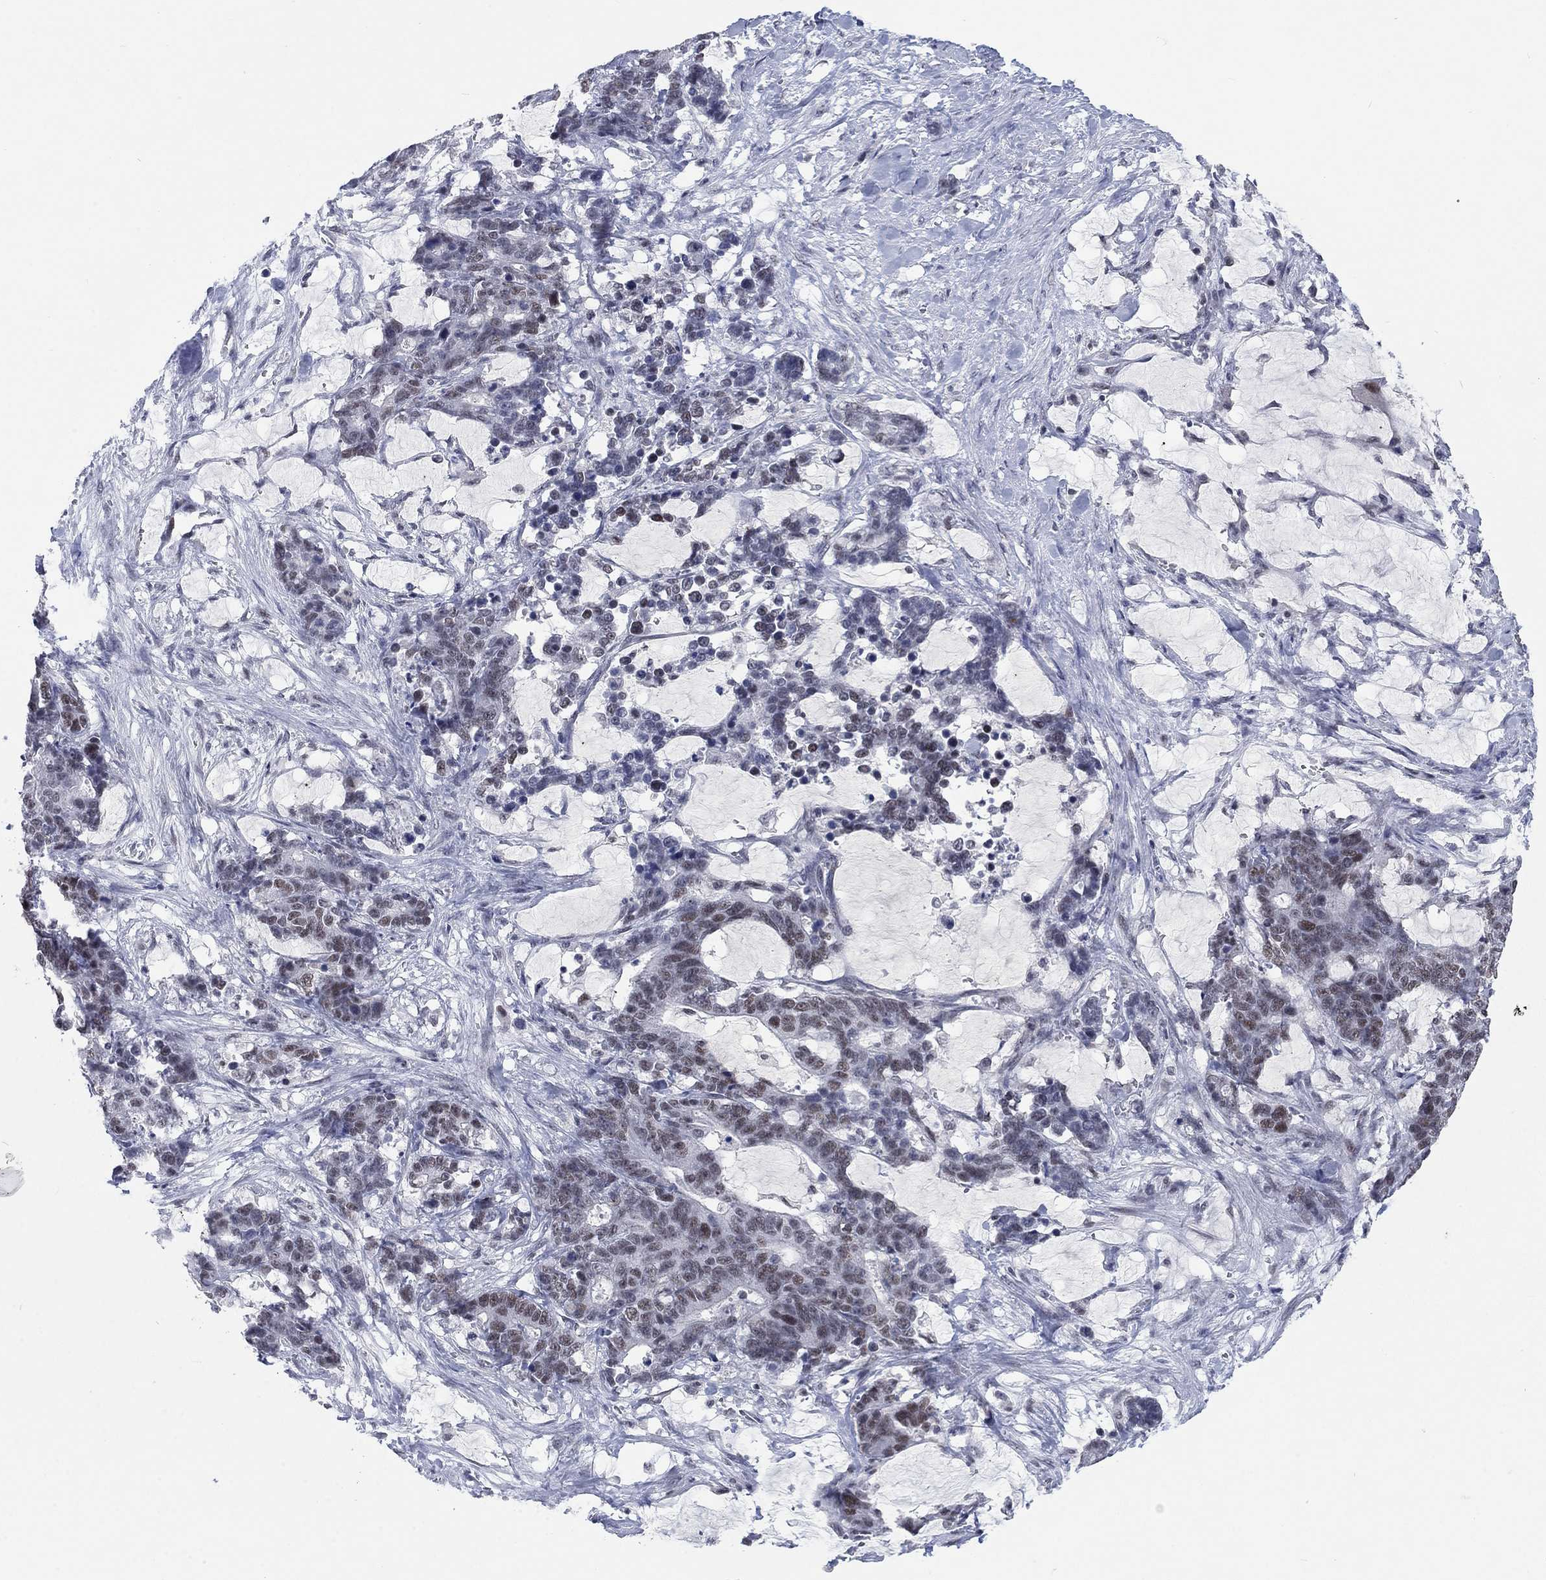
{"staining": {"intensity": "moderate", "quantity": ">75%", "location": "nuclear"}, "tissue": "stomach cancer", "cell_type": "Tumor cells", "image_type": "cancer", "snomed": [{"axis": "morphology", "description": "Normal tissue, NOS"}, {"axis": "morphology", "description": "Adenocarcinoma, NOS"}, {"axis": "topography", "description": "Stomach"}], "caption": "This is an image of IHC staining of adenocarcinoma (stomach), which shows moderate staining in the nuclear of tumor cells.", "gene": "HCFC1", "patient": {"sex": "female", "age": 64}}